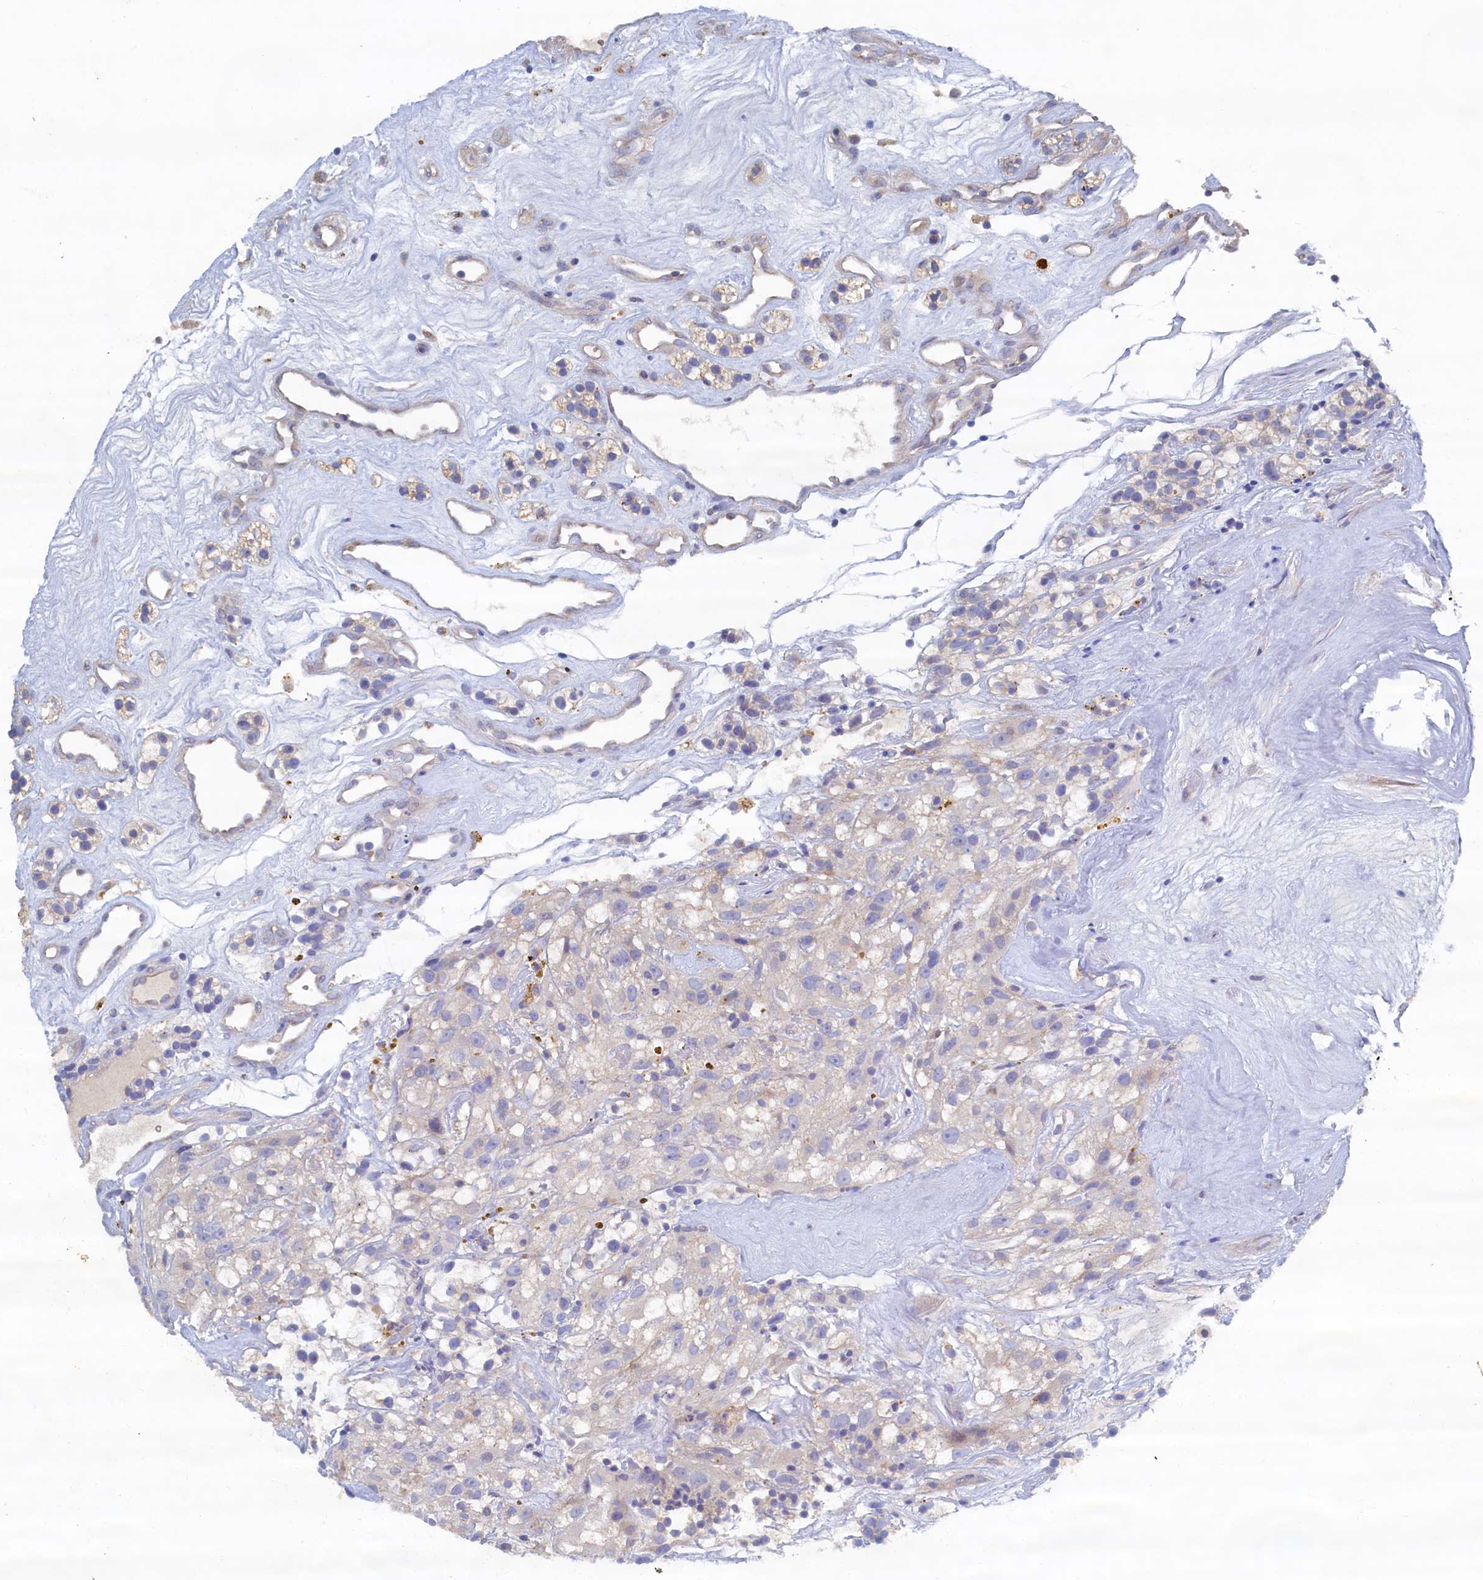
{"staining": {"intensity": "weak", "quantity": "<25%", "location": "cytoplasmic/membranous"}, "tissue": "renal cancer", "cell_type": "Tumor cells", "image_type": "cancer", "snomed": [{"axis": "morphology", "description": "Adenocarcinoma, NOS"}, {"axis": "topography", "description": "Kidney"}], "caption": "Immunohistochemistry (IHC) micrograph of human renal cancer stained for a protein (brown), which exhibits no staining in tumor cells. The staining was performed using DAB to visualize the protein expression in brown, while the nuclei were stained in blue with hematoxylin (Magnification: 20x).", "gene": "CBLIF", "patient": {"sex": "female", "age": 57}}